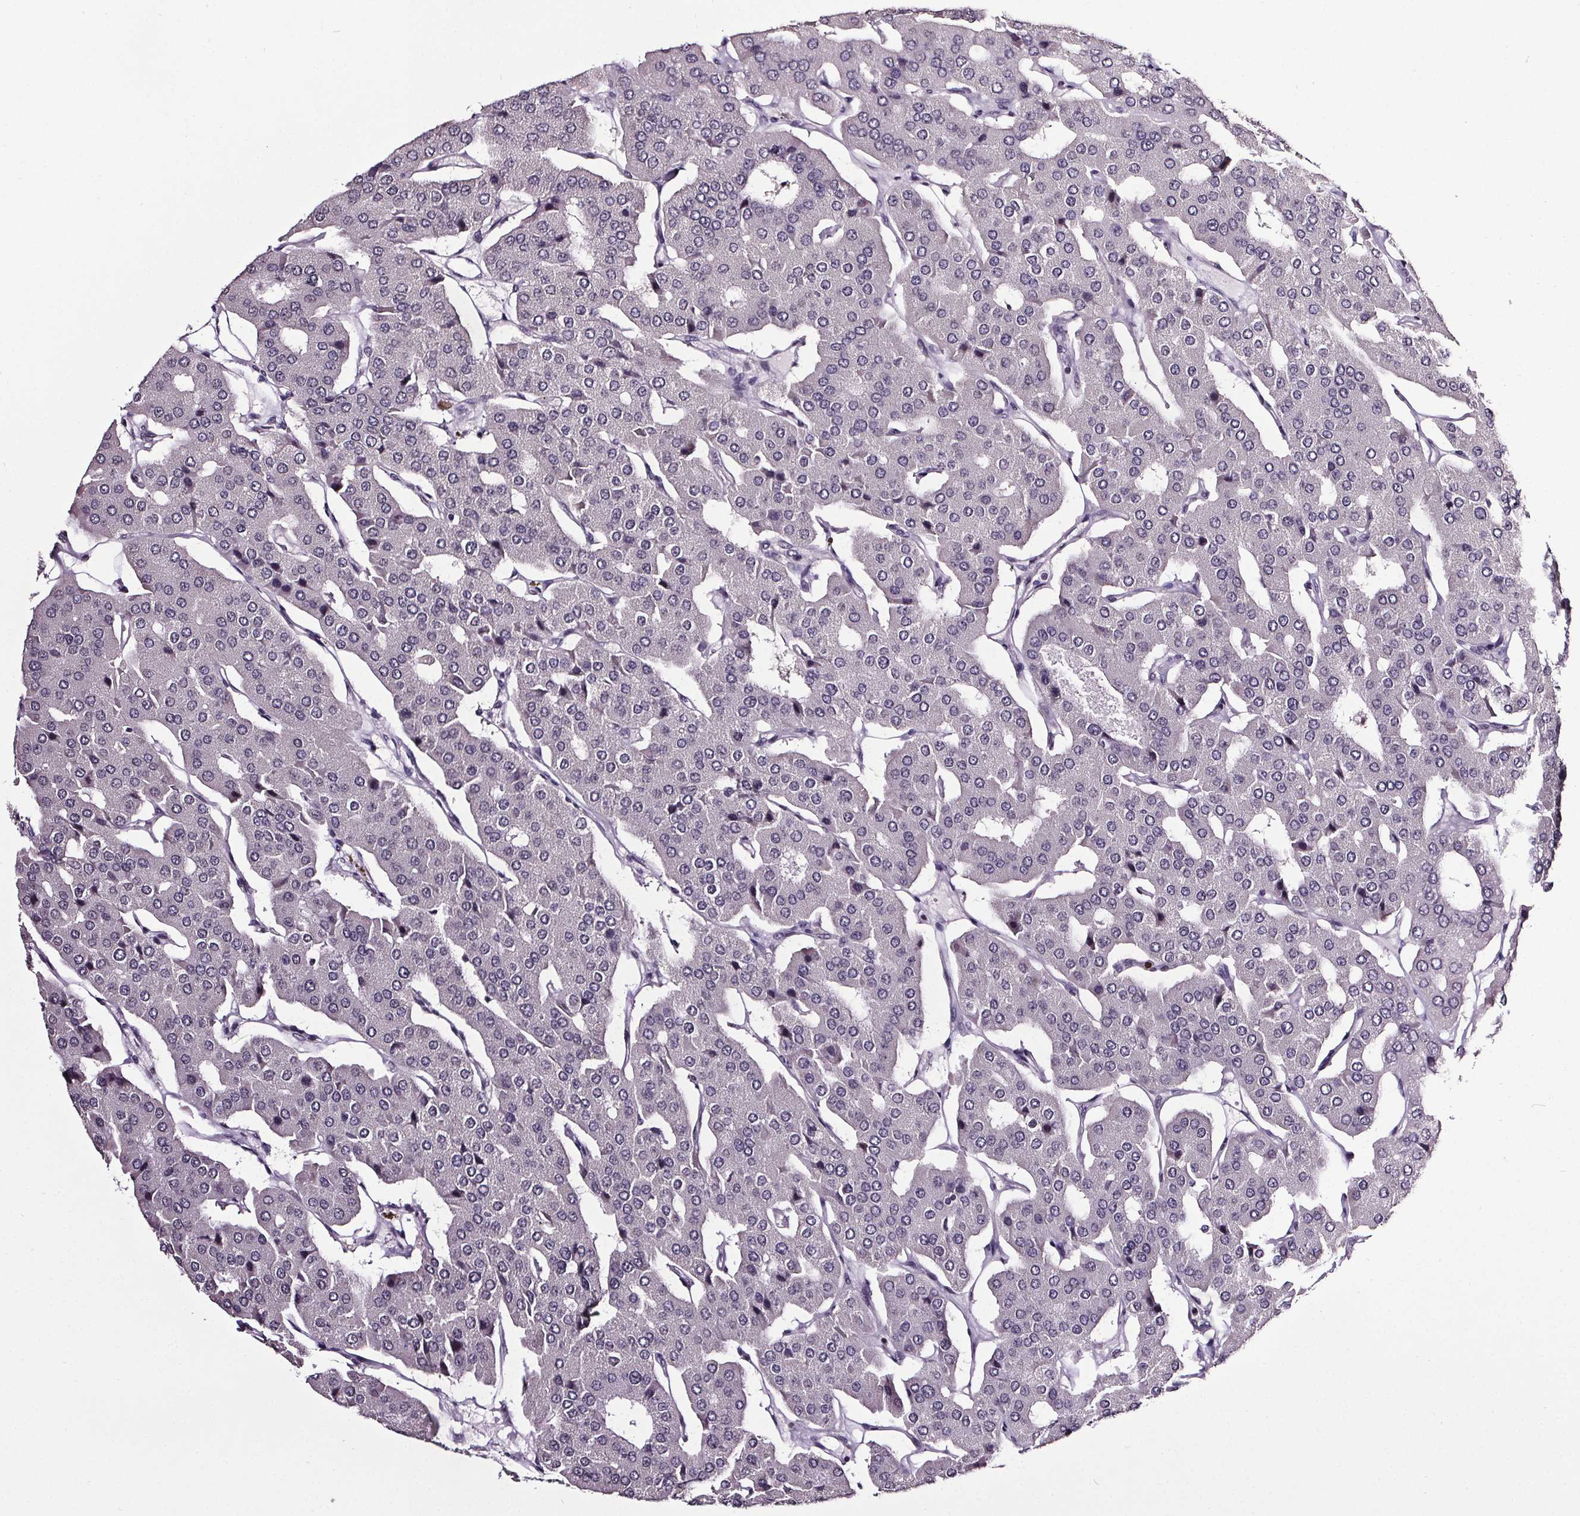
{"staining": {"intensity": "negative", "quantity": "none", "location": "none"}, "tissue": "parathyroid gland", "cell_type": "Glandular cells", "image_type": "normal", "snomed": [{"axis": "morphology", "description": "Normal tissue, NOS"}, {"axis": "morphology", "description": "Adenoma, NOS"}, {"axis": "topography", "description": "Parathyroid gland"}], "caption": "Immunohistochemistry (IHC) of unremarkable parathyroid gland exhibits no positivity in glandular cells.", "gene": "NKX6", "patient": {"sex": "female", "age": 86}}